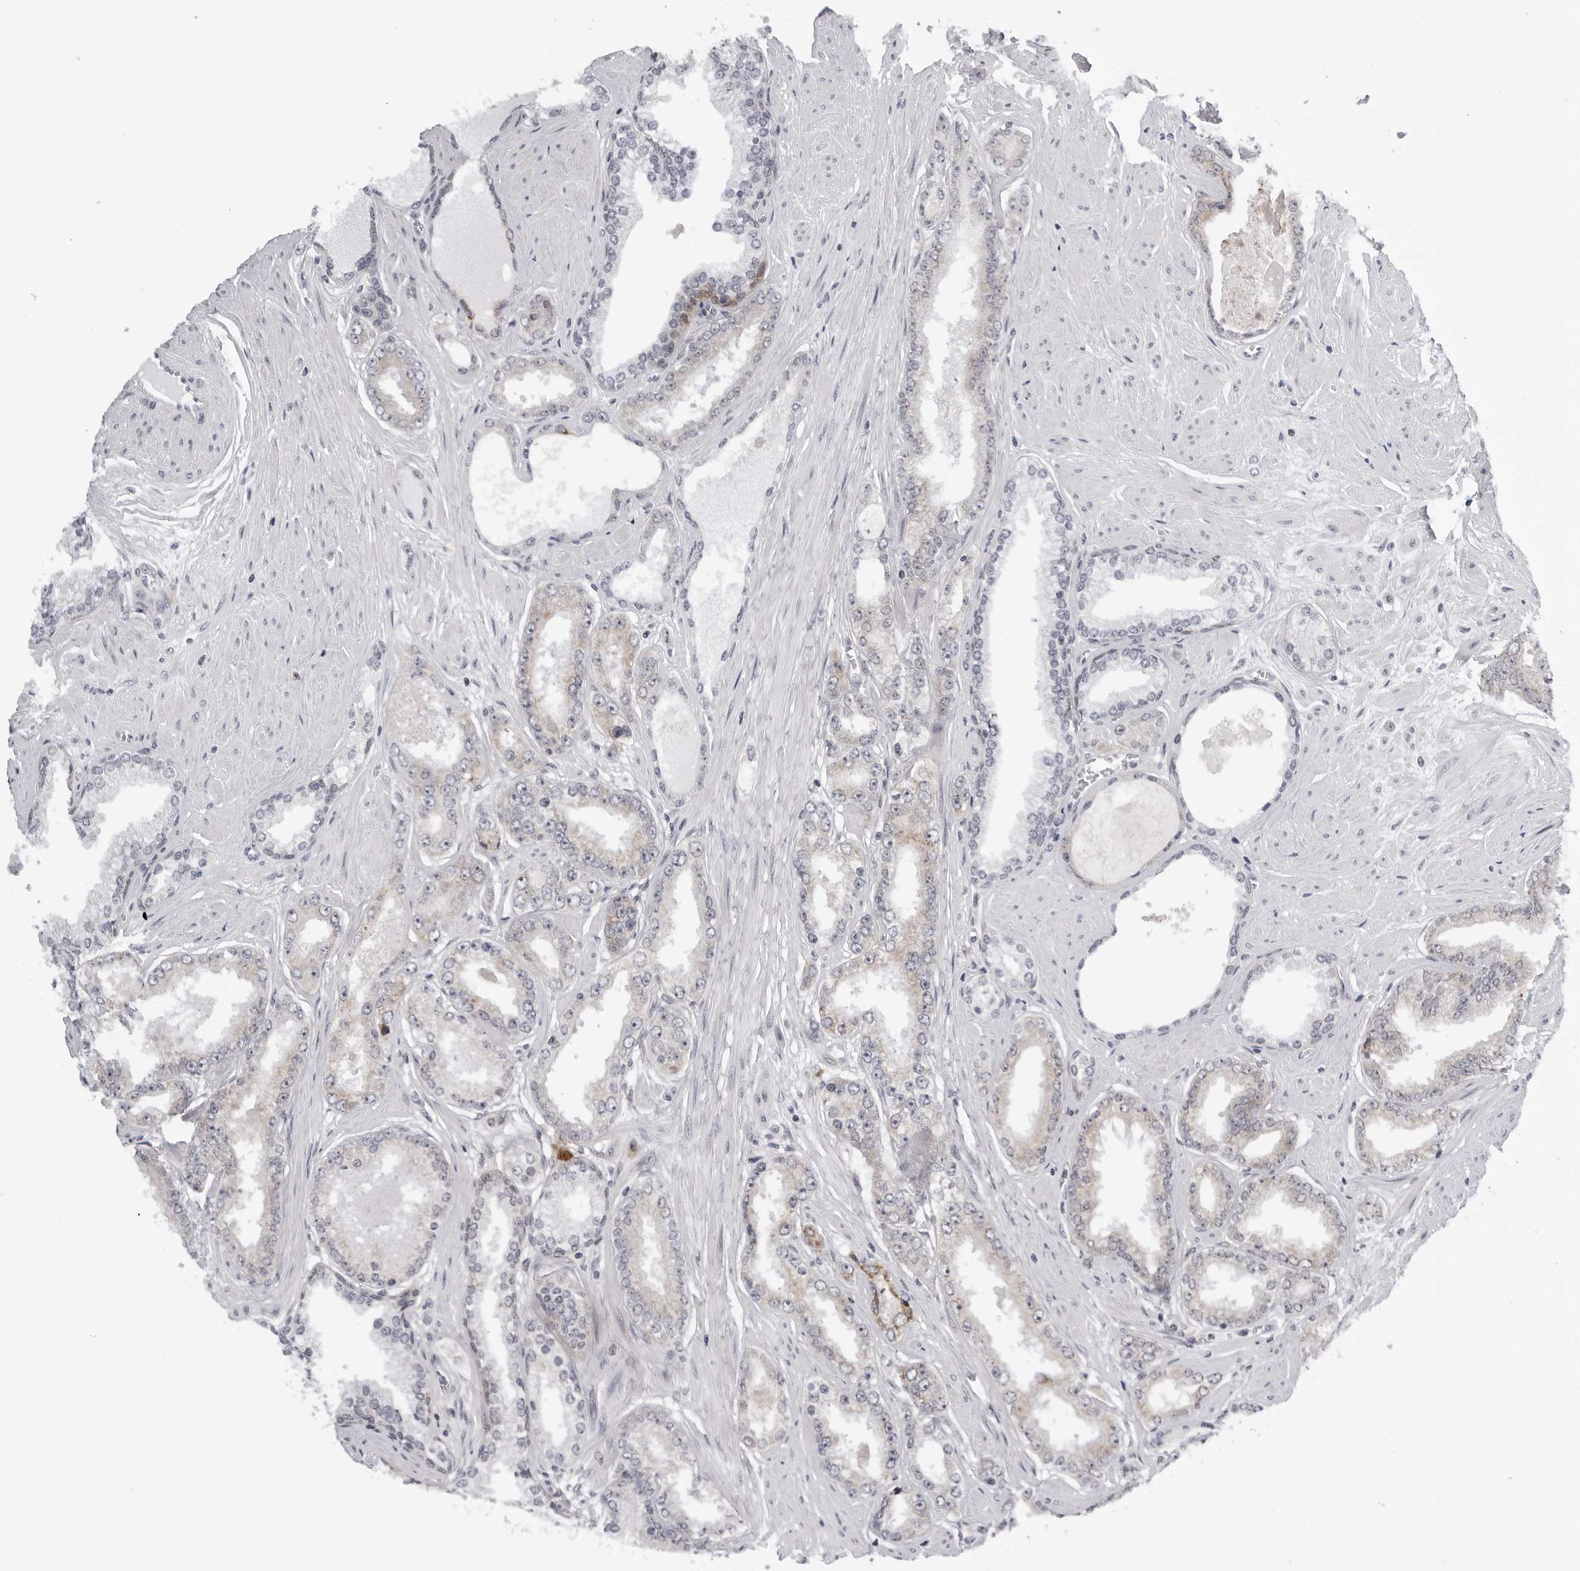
{"staining": {"intensity": "weak", "quantity": "<25%", "location": "cytoplasmic/membranous"}, "tissue": "prostate cancer", "cell_type": "Tumor cells", "image_type": "cancer", "snomed": [{"axis": "morphology", "description": "Adenocarcinoma, Low grade"}, {"axis": "topography", "description": "Prostate"}], "caption": "Immunohistochemical staining of prostate cancer shows no significant positivity in tumor cells.", "gene": "CDK20", "patient": {"sex": "male", "age": 62}}